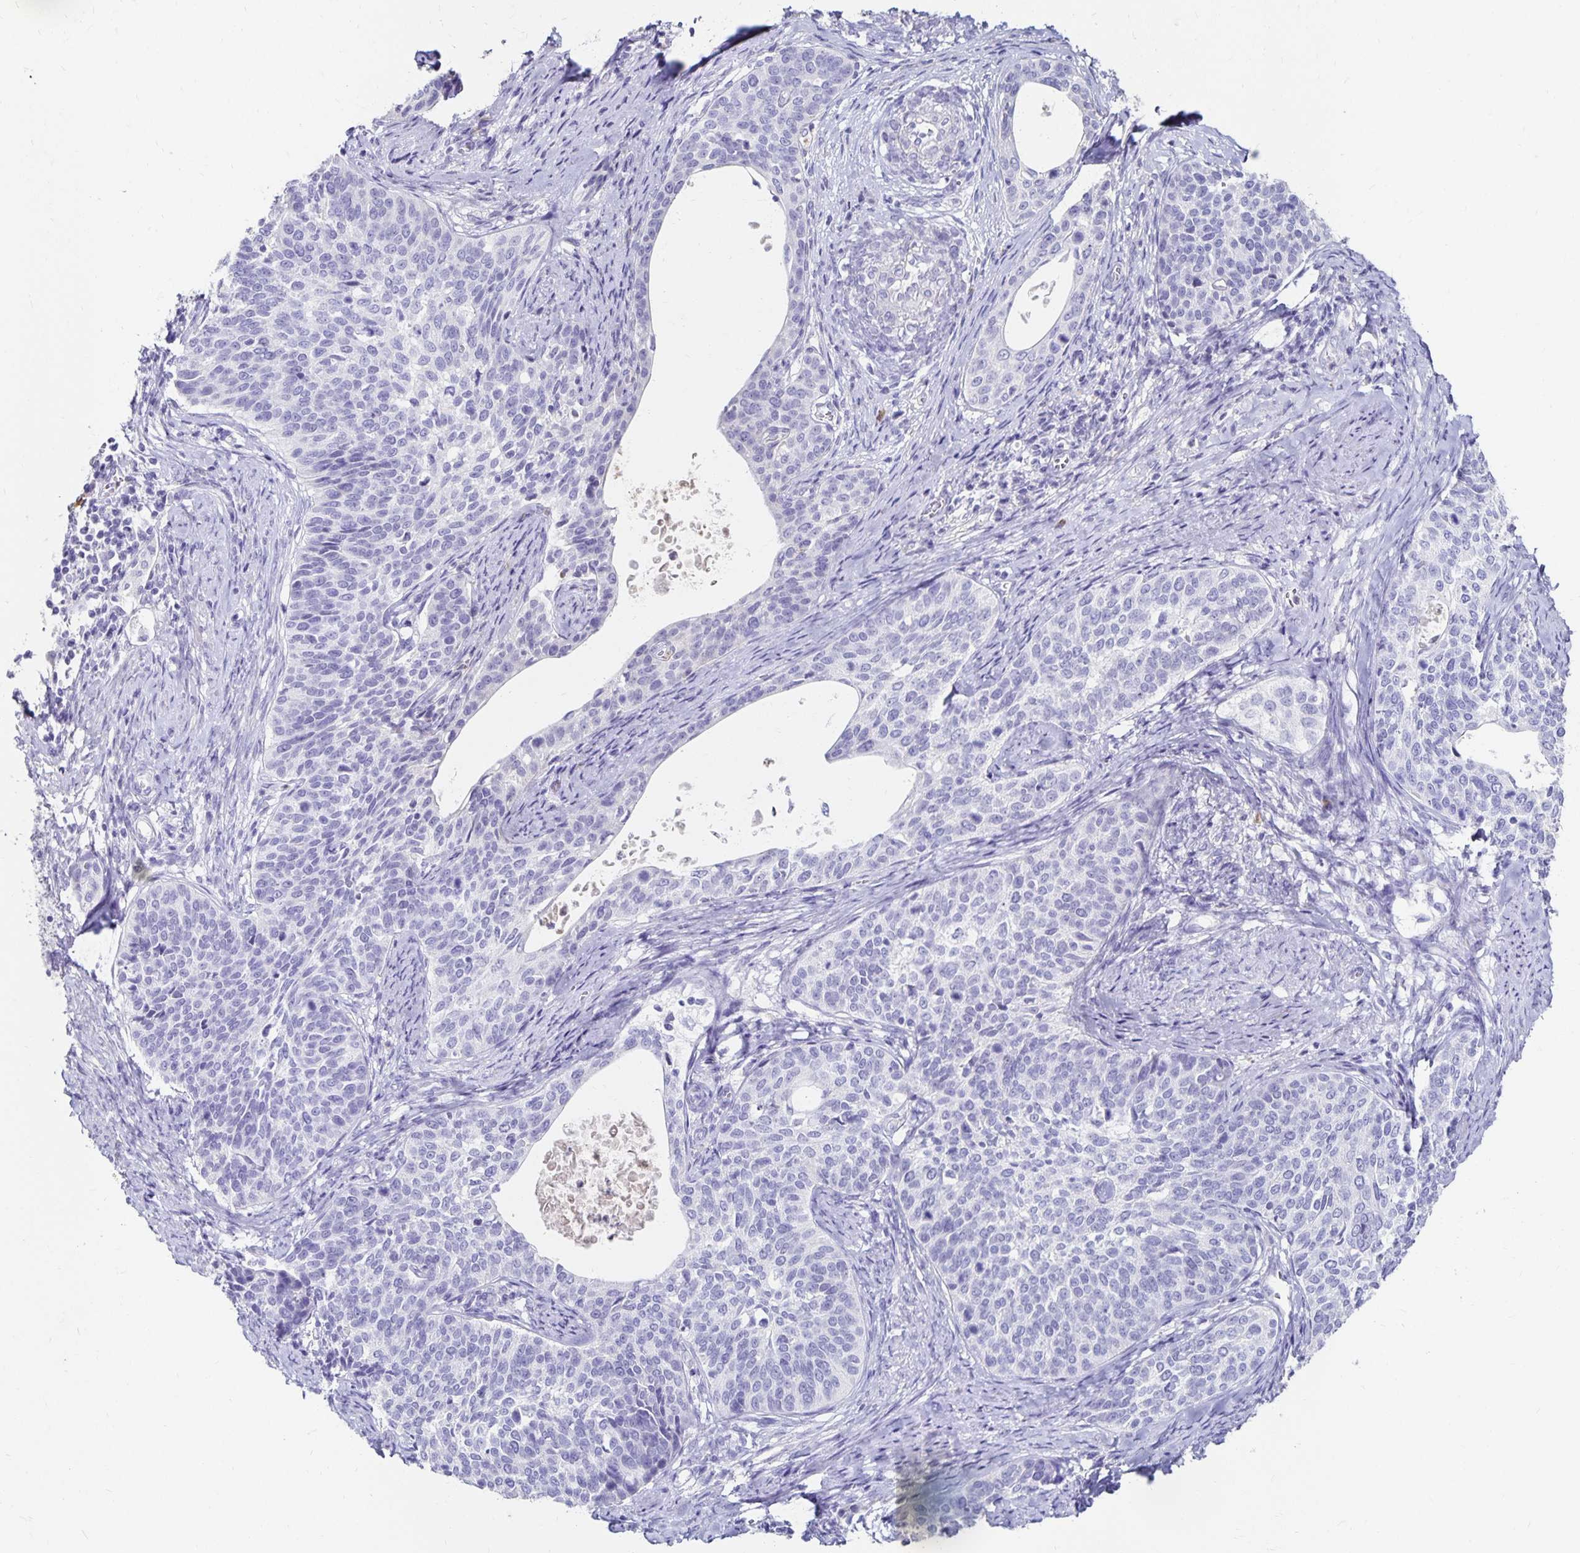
{"staining": {"intensity": "negative", "quantity": "none", "location": "none"}, "tissue": "cervical cancer", "cell_type": "Tumor cells", "image_type": "cancer", "snomed": [{"axis": "morphology", "description": "Squamous cell carcinoma, NOS"}, {"axis": "topography", "description": "Cervix"}], "caption": "Human cervical cancer stained for a protein using immunohistochemistry (IHC) exhibits no expression in tumor cells.", "gene": "DYNLT4", "patient": {"sex": "female", "age": 69}}